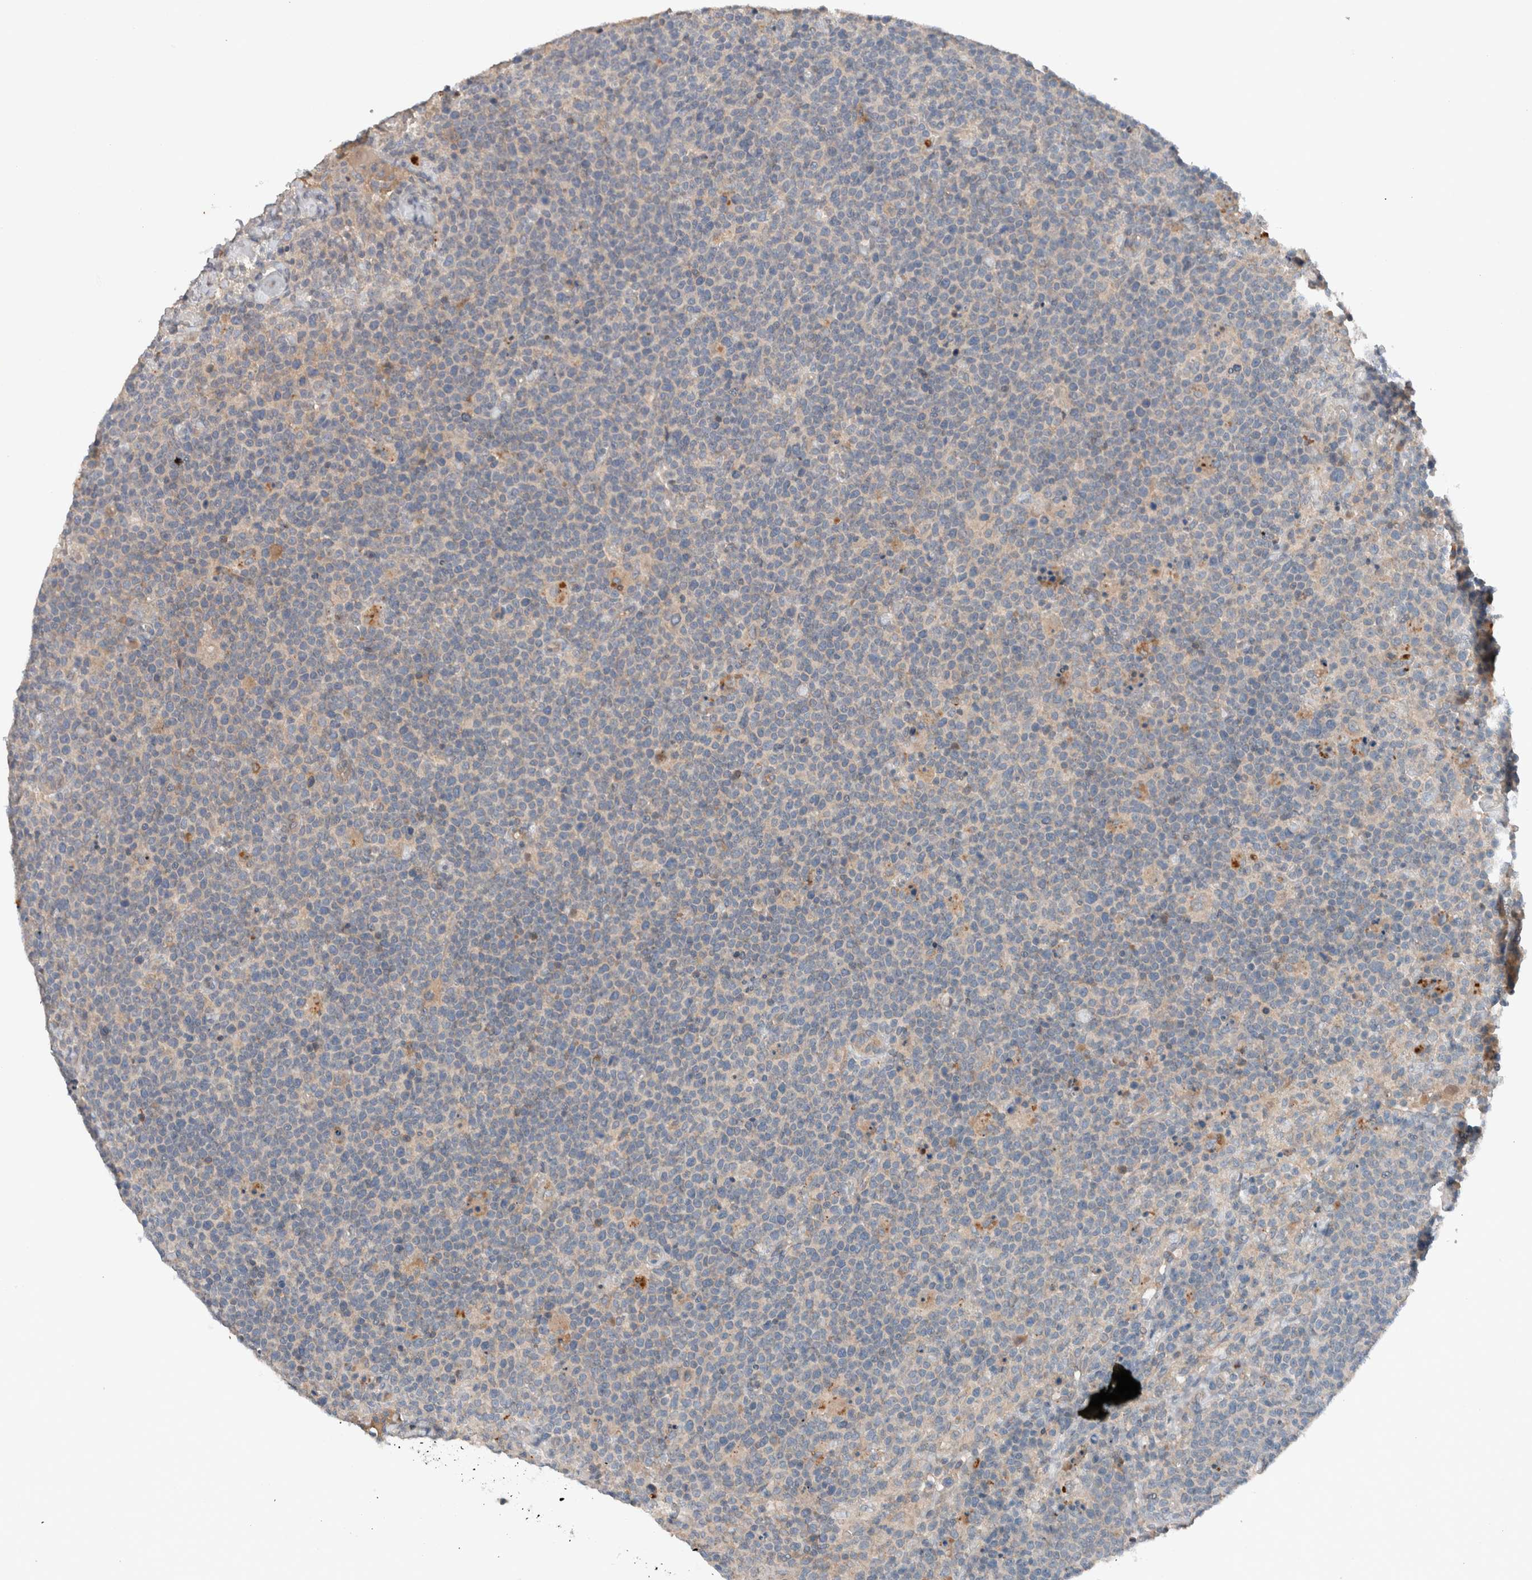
{"staining": {"intensity": "negative", "quantity": "none", "location": "none"}, "tissue": "lymphoma", "cell_type": "Tumor cells", "image_type": "cancer", "snomed": [{"axis": "morphology", "description": "Malignant lymphoma, non-Hodgkin's type, High grade"}, {"axis": "topography", "description": "Lymph node"}], "caption": "A histopathology image of human malignant lymphoma, non-Hodgkin's type (high-grade) is negative for staining in tumor cells.", "gene": "UGCG", "patient": {"sex": "male", "age": 61}}